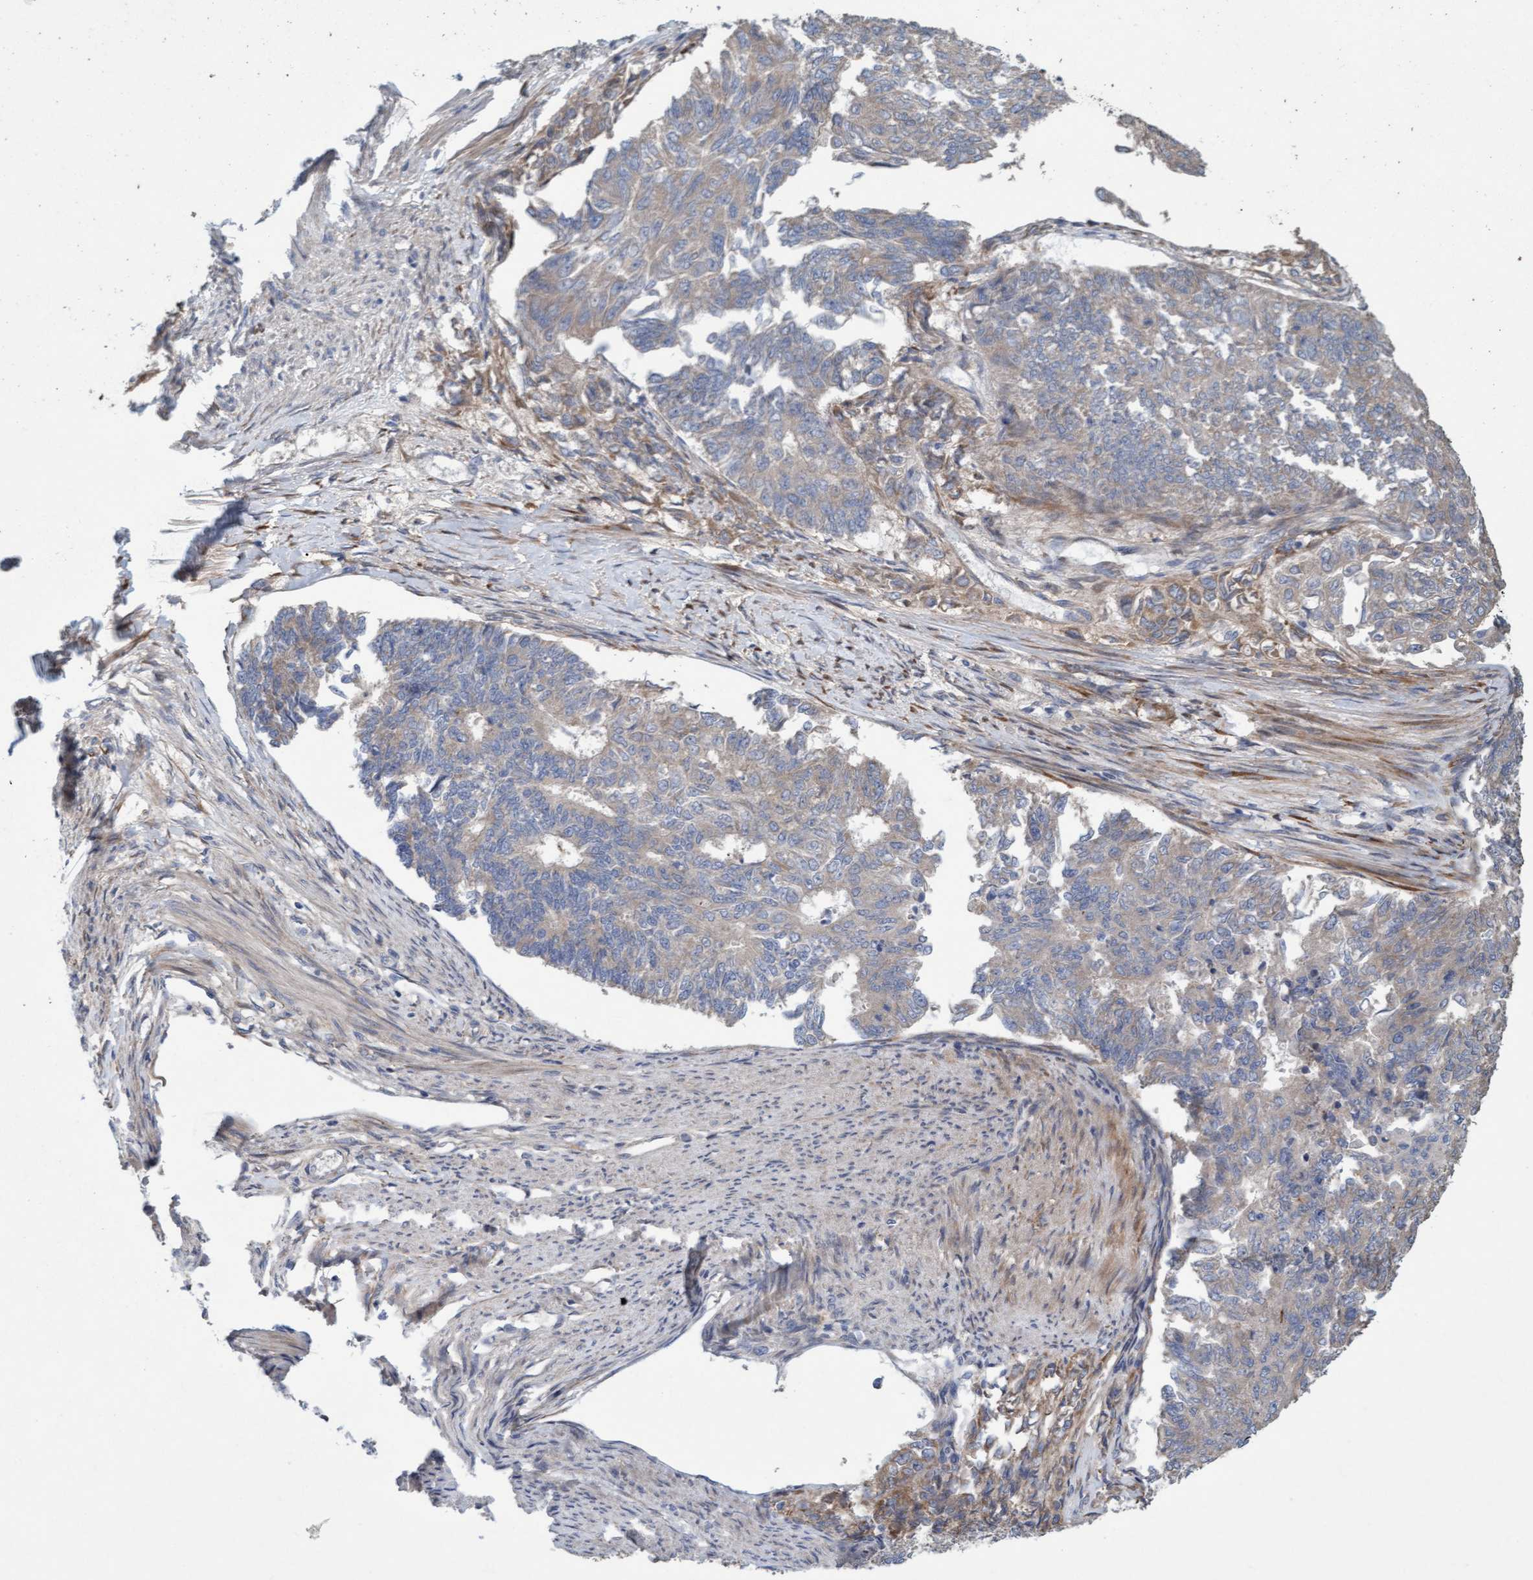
{"staining": {"intensity": "weak", "quantity": "<25%", "location": "cytoplasmic/membranous"}, "tissue": "endometrial cancer", "cell_type": "Tumor cells", "image_type": "cancer", "snomed": [{"axis": "morphology", "description": "Adenocarcinoma, NOS"}, {"axis": "topography", "description": "Endometrium"}], "caption": "High magnification brightfield microscopy of endometrial adenocarcinoma stained with DAB (3,3'-diaminobenzidine) (brown) and counterstained with hematoxylin (blue): tumor cells show no significant positivity.", "gene": "DDHD2", "patient": {"sex": "female", "age": 32}}